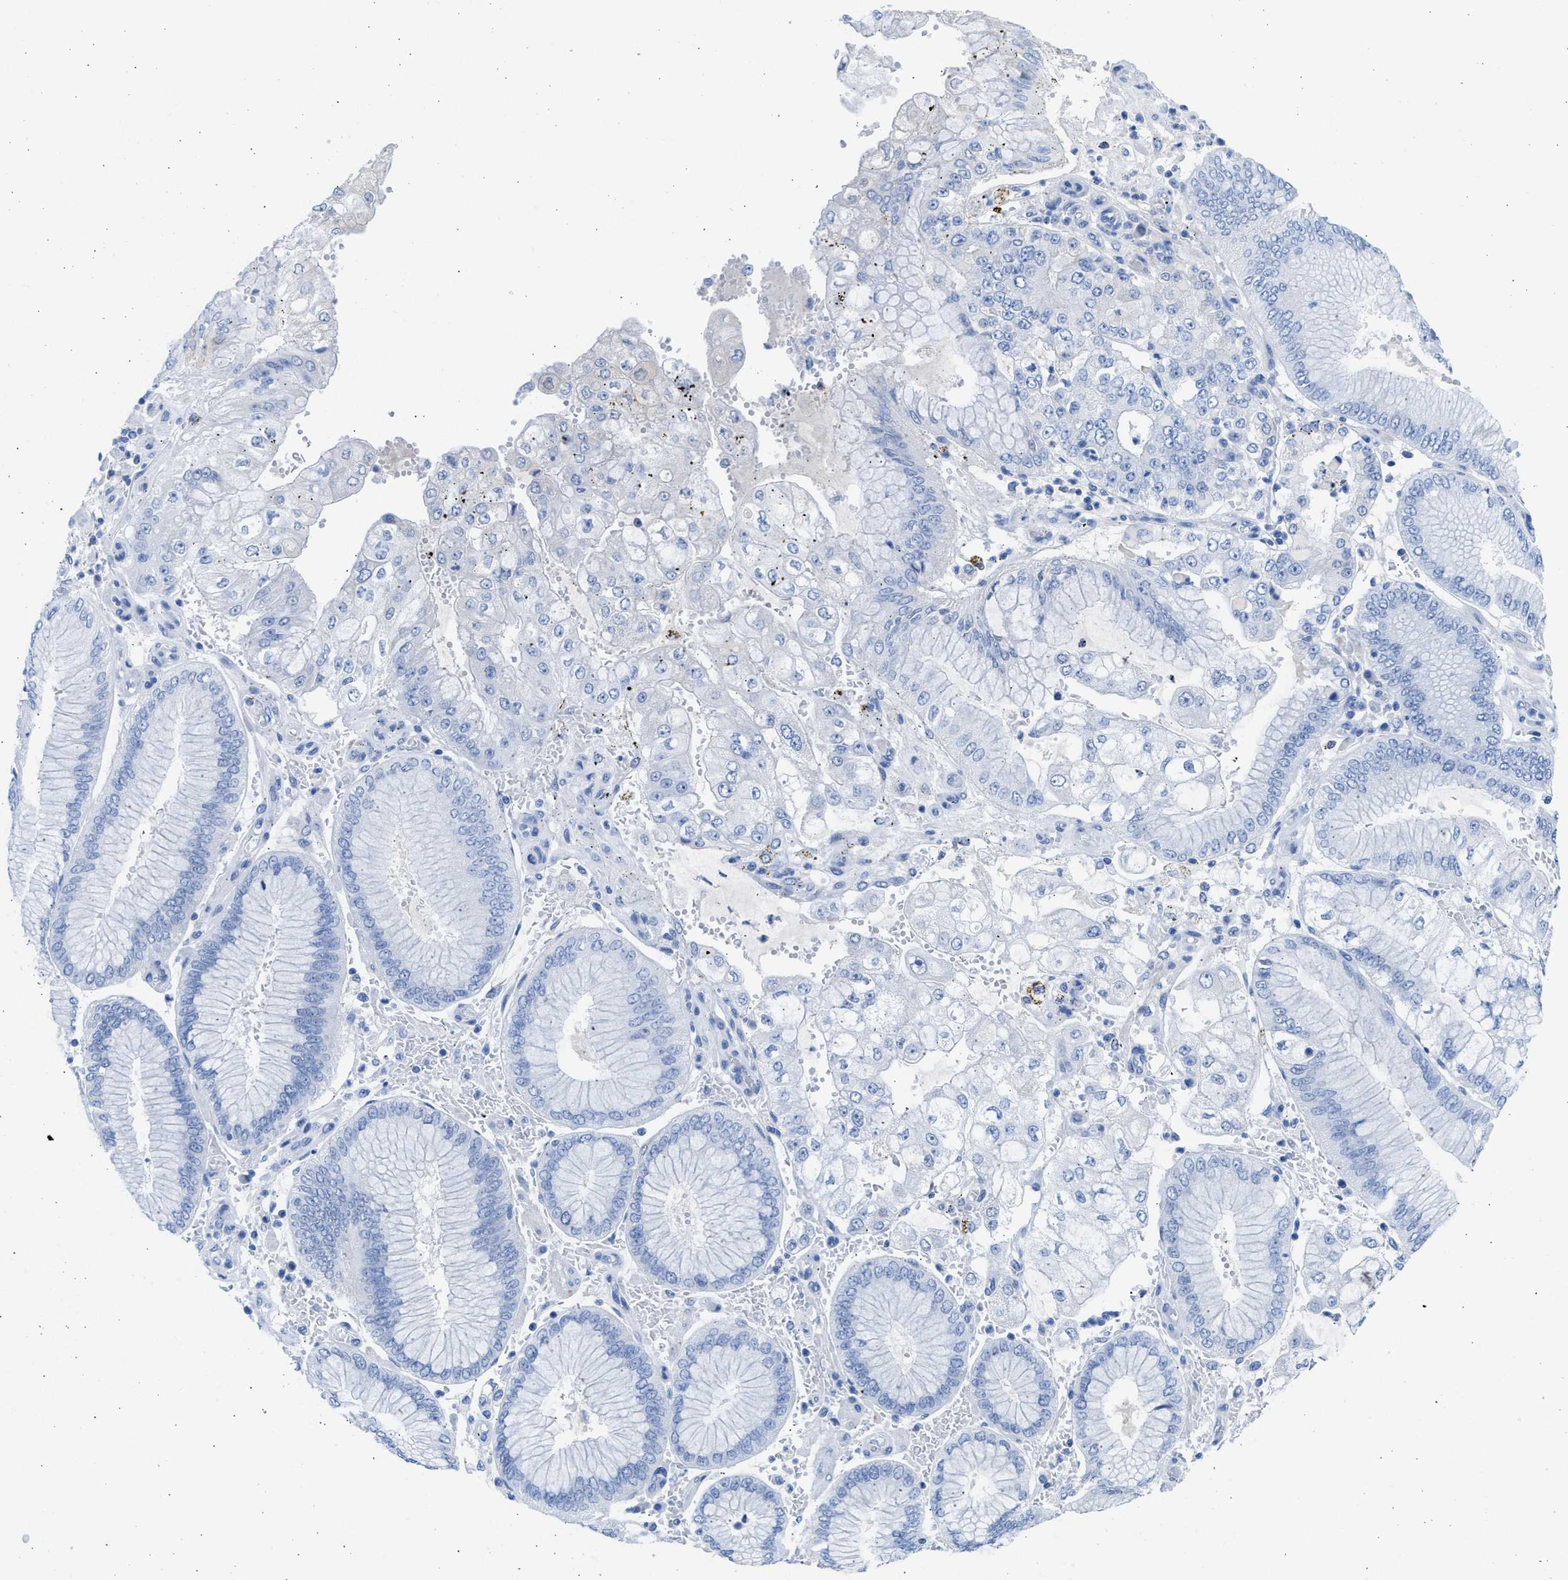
{"staining": {"intensity": "negative", "quantity": "none", "location": "none"}, "tissue": "stomach cancer", "cell_type": "Tumor cells", "image_type": "cancer", "snomed": [{"axis": "morphology", "description": "Adenocarcinoma, NOS"}, {"axis": "topography", "description": "Stomach"}], "caption": "An image of stomach cancer (adenocarcinoma) stained for a protein displays no brown staining in tumor cells.", "gene": "SPATA3", "patient": {"sex": "male", "age": 76}}